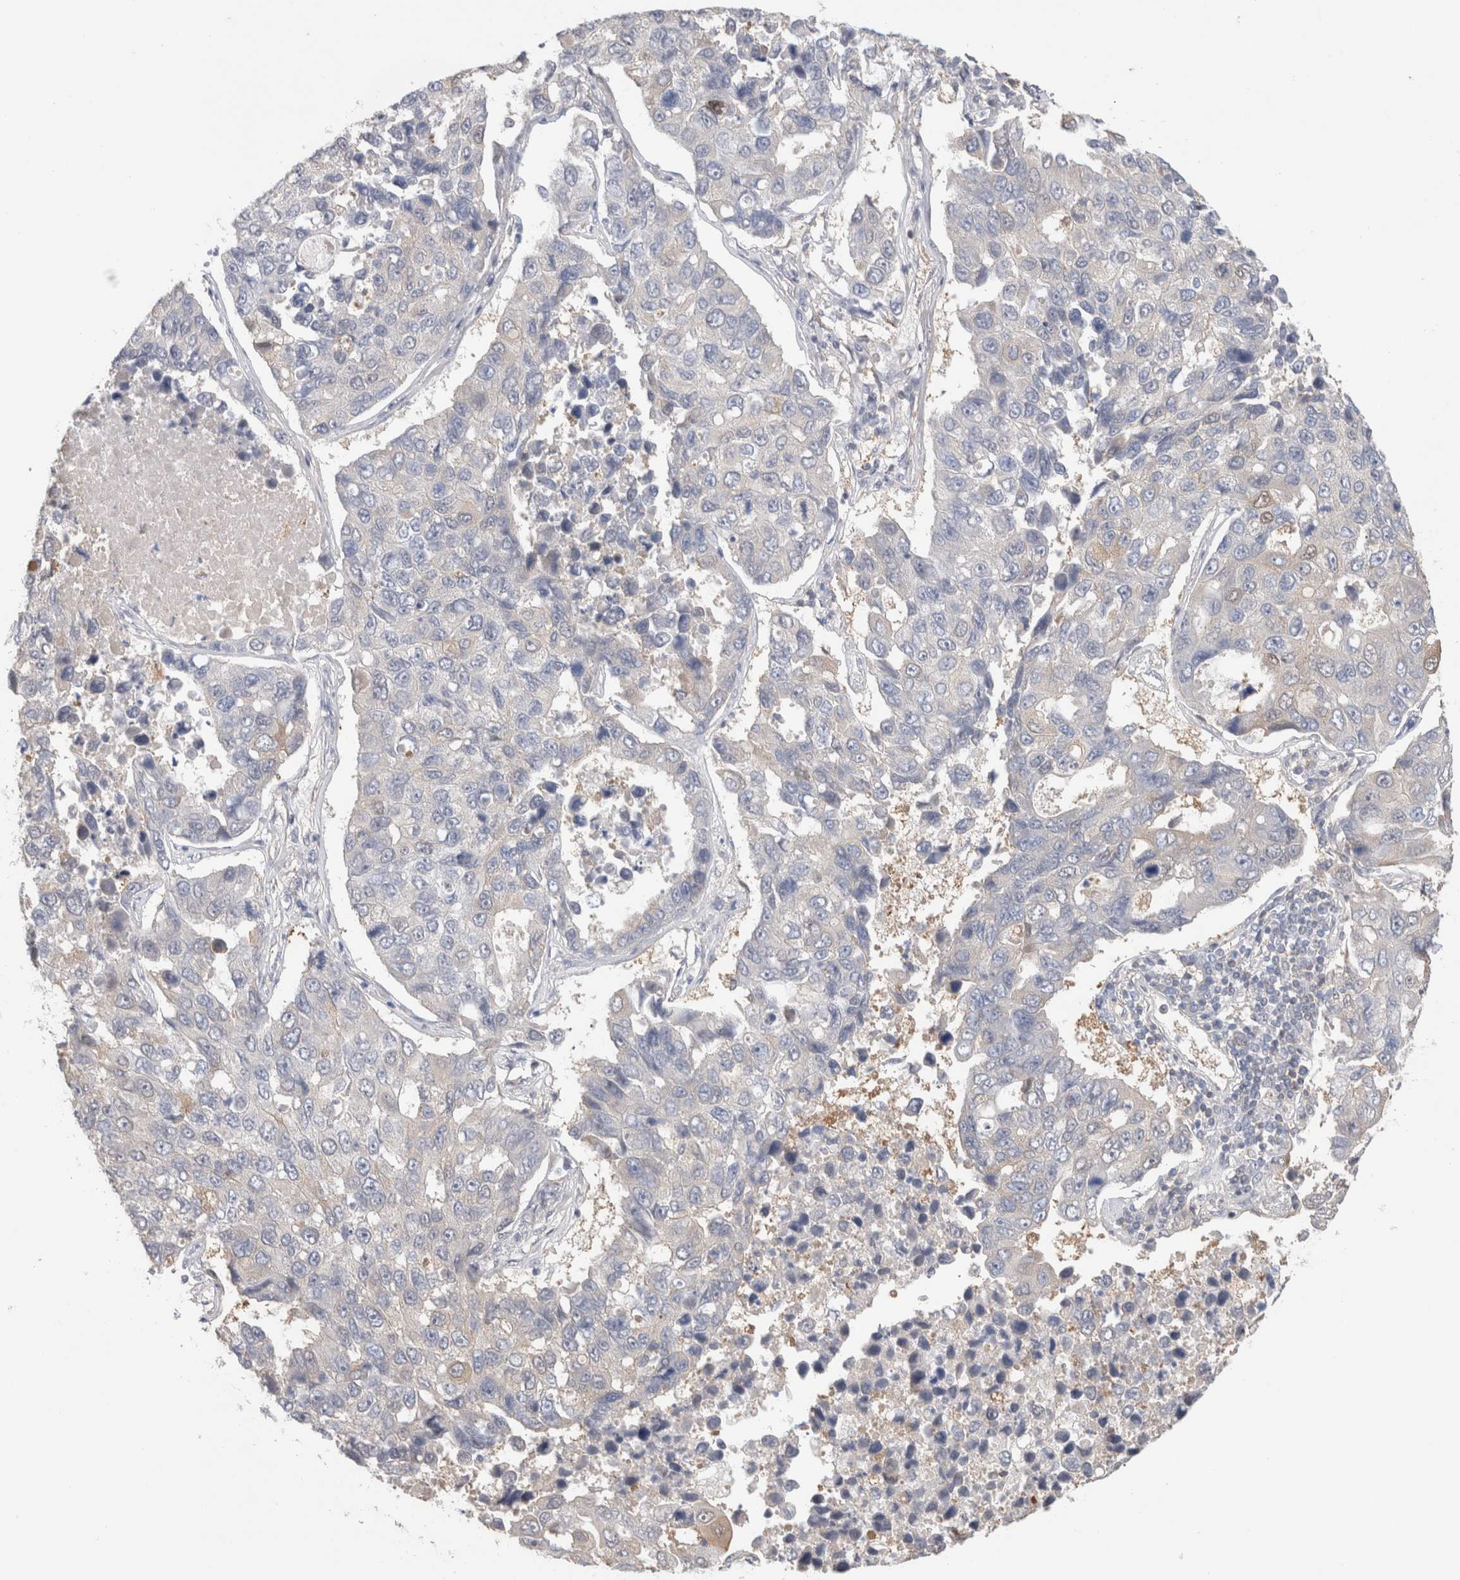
{"staining": {"intensity": "negative", "quantity": "none", "location": "none"}, "tissue": "lung cancer", "cell_type": "Tumor cells", "image_type": "cancer", "snomed": [{"axis": "morphology", "description": "Adenocarcinoma, NOS"}, {"axis": "topography", "description": "Lung"}], "caption": "The IHC histopathology image has no significant positivity in tumor cells of lung cancer (adenocarcinoma) tissue.", "gene": "CAPN2", "patient": {"sex": "male", "age": 64}}